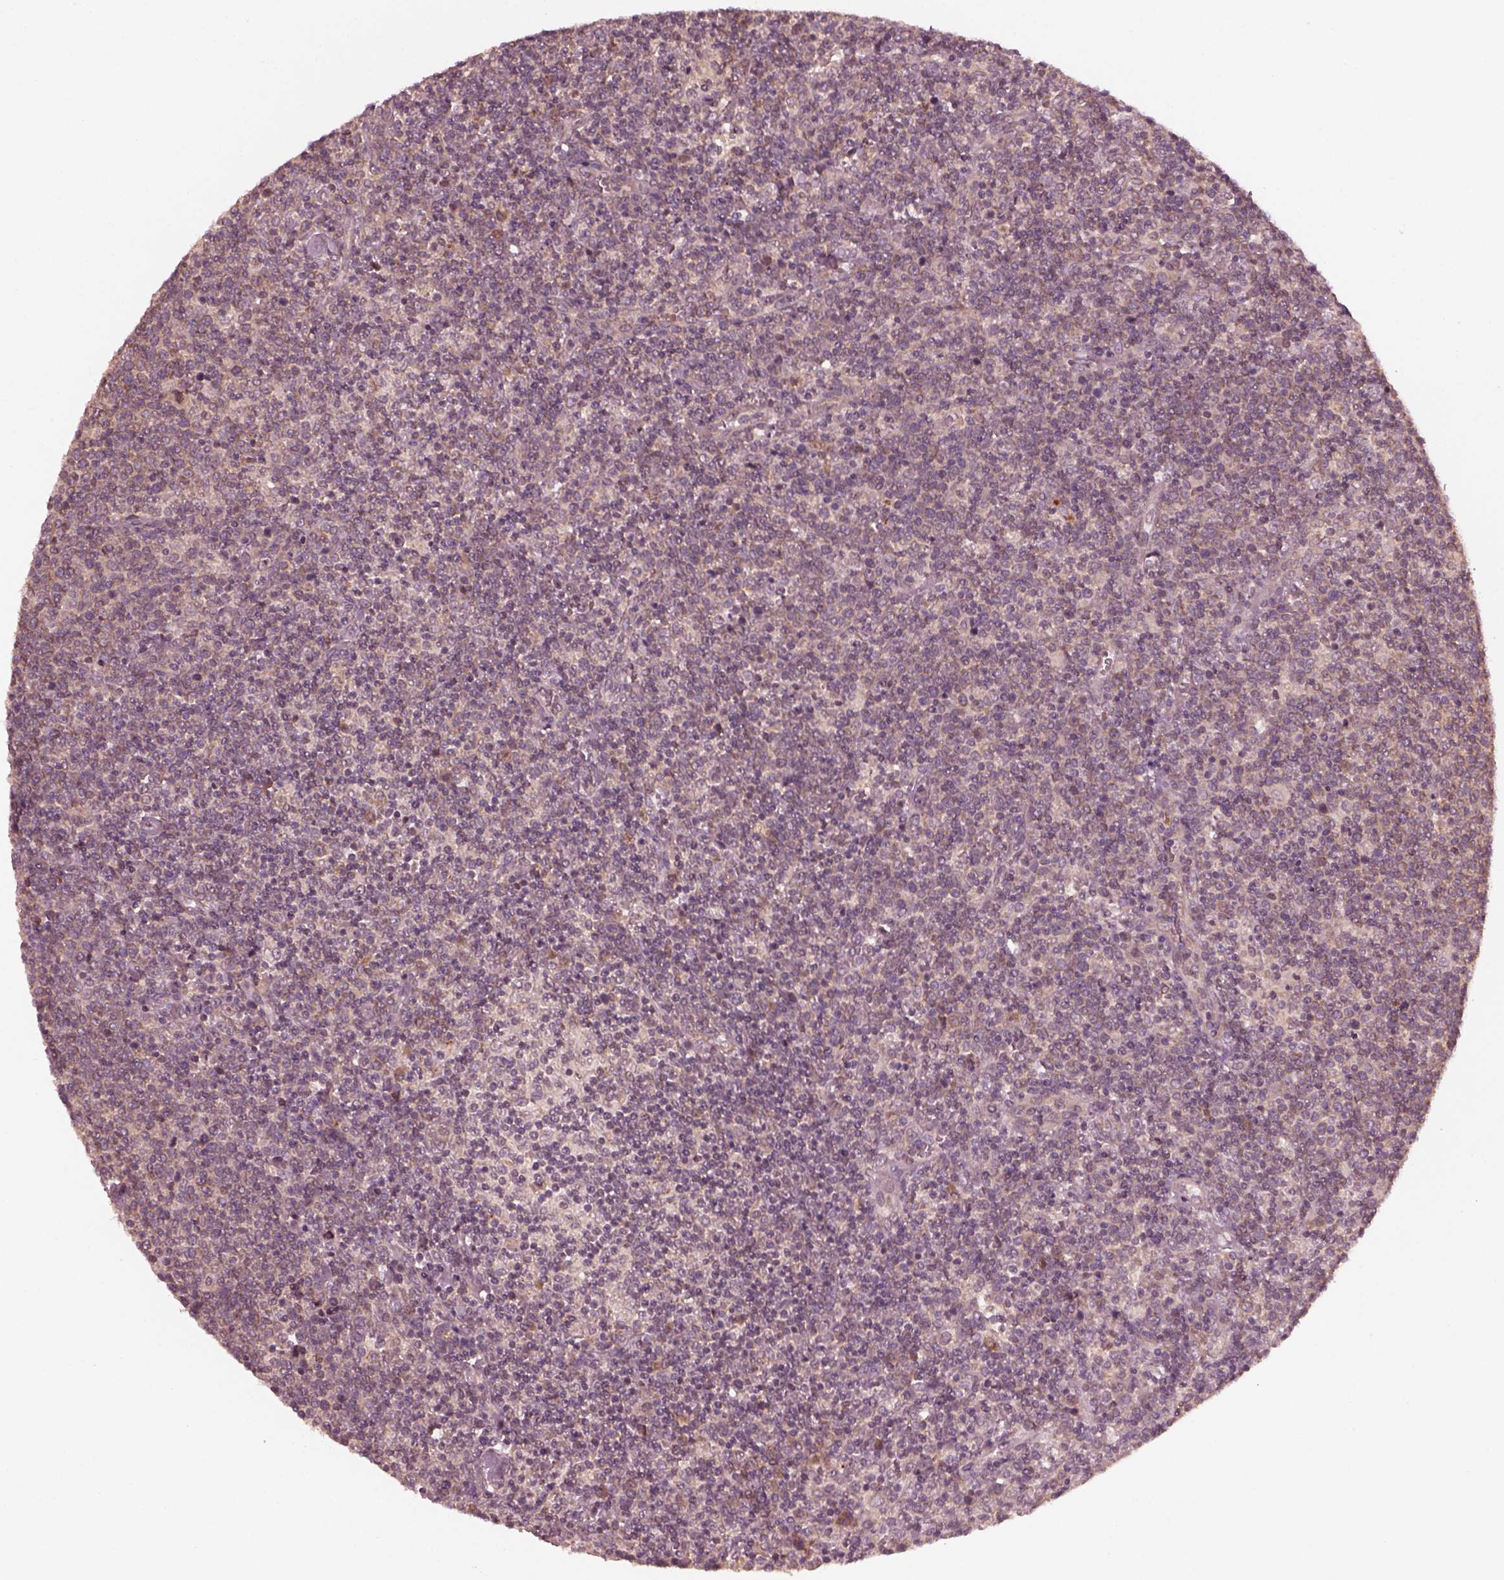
{"staining": {"intensity": "weak", "quantity": "25%-75%", "location": "cytoplasmic/membranous"}, "tissue": "lymphoma", "cell_type": "Tumor cells", "image_type": "cancer", "snomed": [{"axis": "morphology", "description": "Malignant lymphoma, non-Hodgkin's type, High grade"}, {"axis": "topography", "description": "Lymph node"}], "caption": "The photomicrograph demonstrates a brown stain indicating the presence of a protein in the cytoplasmic/membranous of tumor cells in lymphoma. The staining was performed using DAB, with brown indicating positive protein expression. Nuclei are stained blue with hematoxylin.", "gene": "FAF2", "patient": {"sex": "male", "age": 61}}